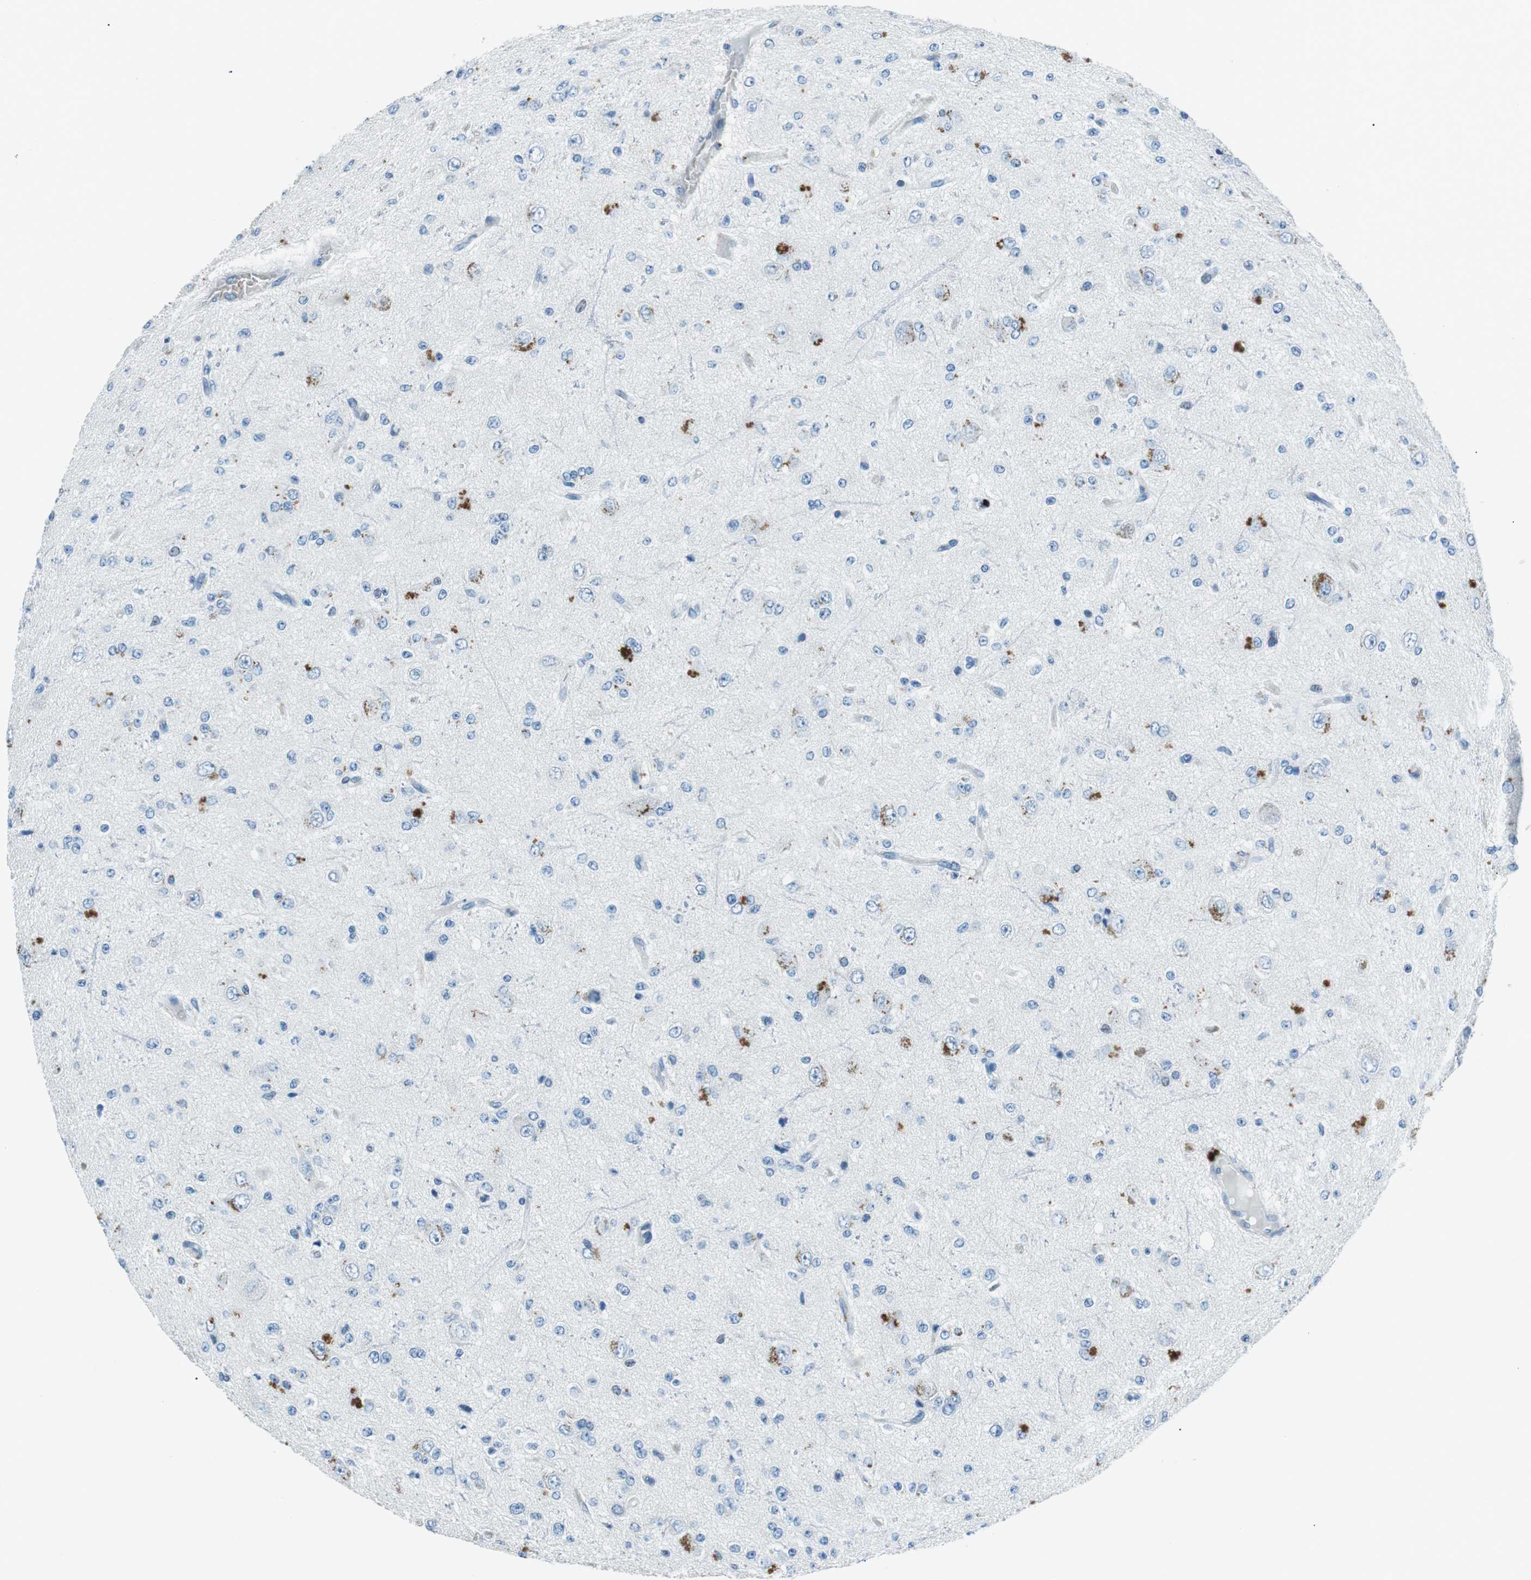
{"staining": {"intensity": "negative", "quantity": "none", "location": "none"}, "tissue": "glioma", "cell_type": "Tumor cells", "image_type": "cancer", "snomed": [{"axis": "morphology", "description": "Glioma, malignant, High grade"}, {"axis": "topography", "description": "pancreas cauda"}], "caption": "Micrograph shows no protein positivity in tumor cells of malignant glioma (high-grade) tissue.", "gene": "ST6GAL1", "patient": {"sex": "male", "age": 60}}